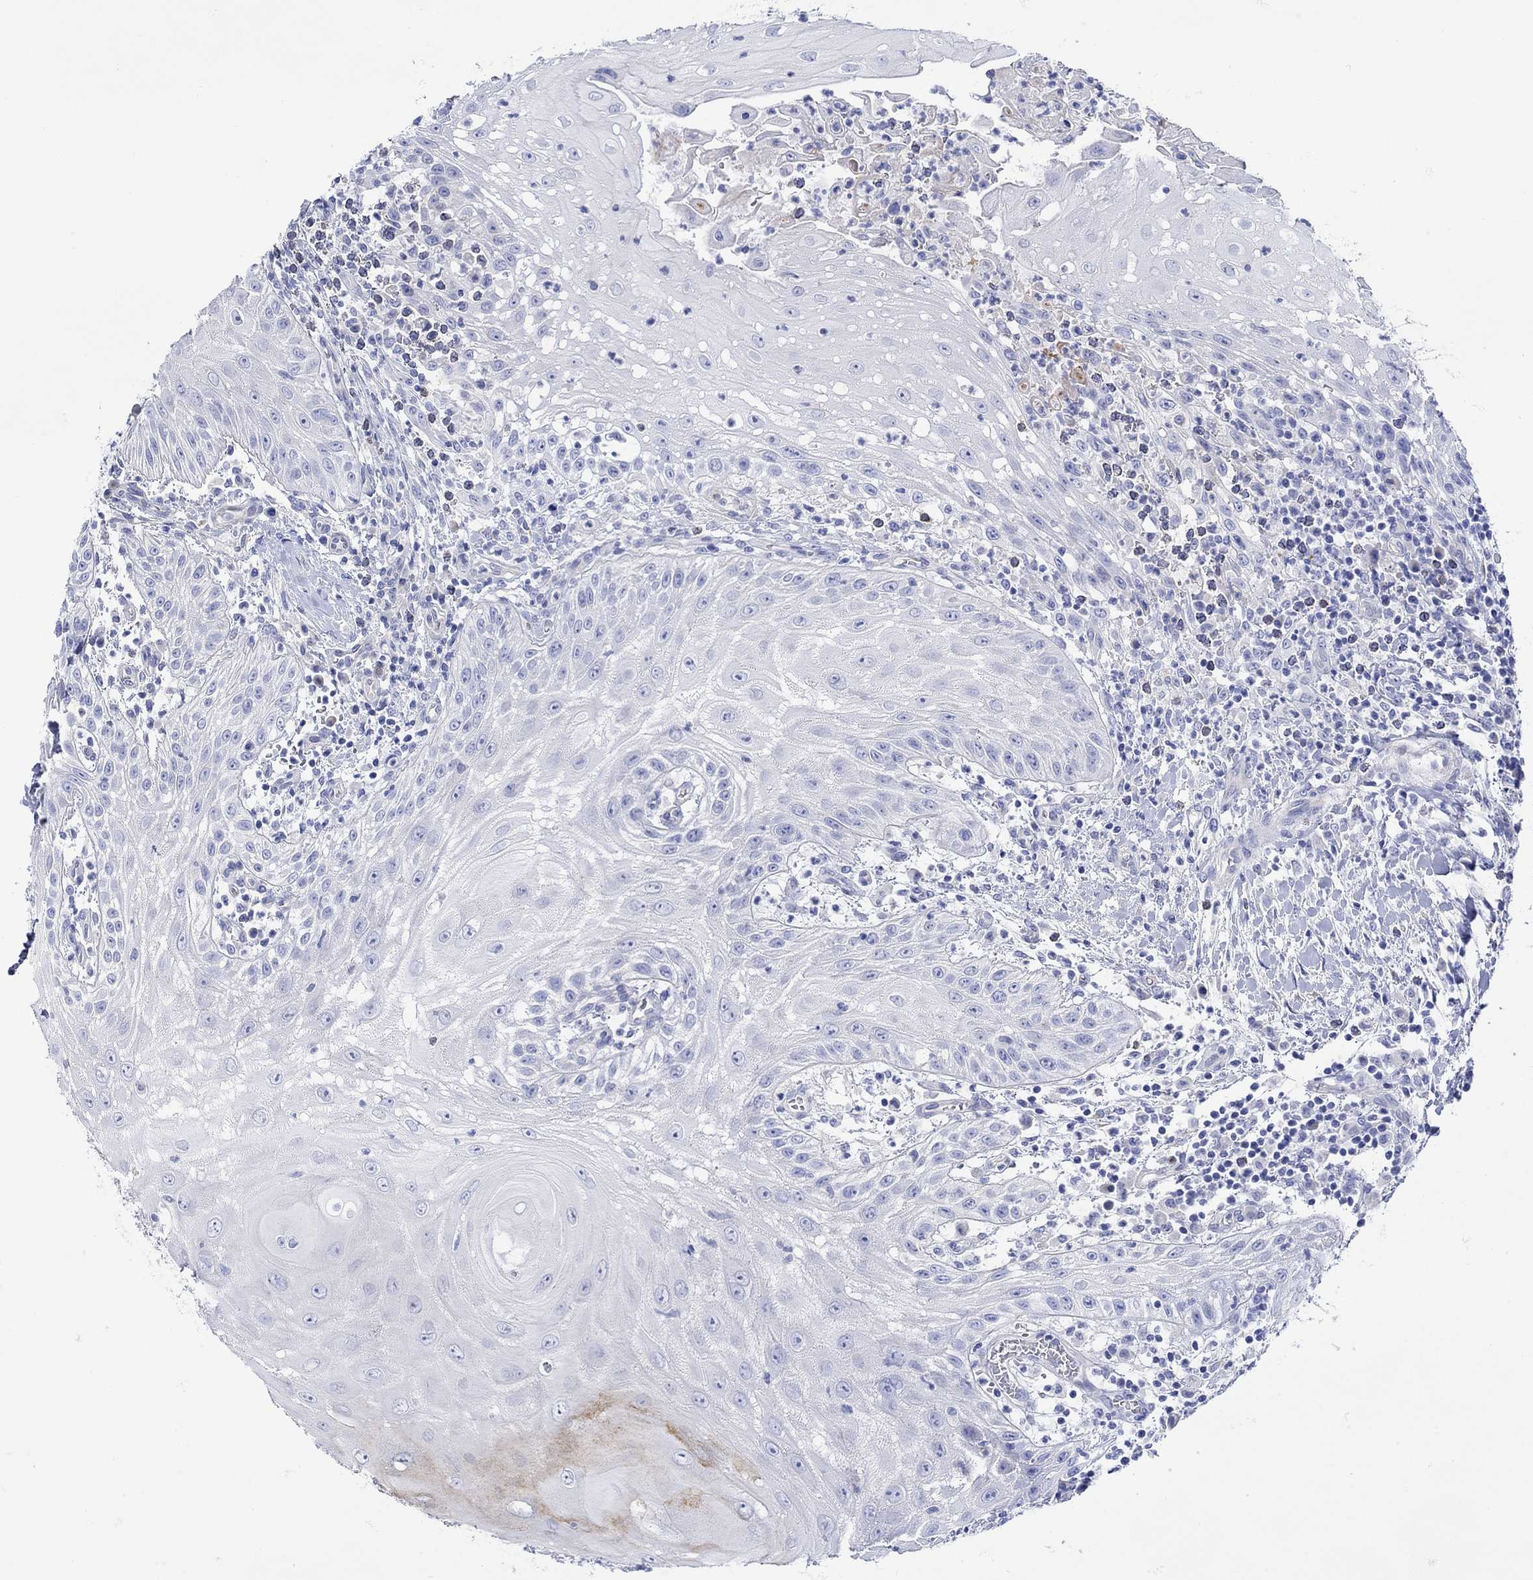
{"staining": {"intensity": "weak", "quantity": "<25%", "location": "cytoplasmic/membranous"}, "tissue": "head and neck cancer", "cell_type": "Tumor cells", "image_type": "cancer", "snomed": [{"axis": "morphology", "description": "Squamous cell carcinoma, NOS"}, {"axis": "topography", "description": "Oral tissue"}, {"axis": "topography", "description": "Head-Neck"}], "caption": "IHC photomicrograph of human head and neck cancer (squamous cell carcinoma) stained for a protein (brown), which displays no staining in tumor cells.", "gene": "ANKMY1", "patient": {"sex": "male", "age": 58}}